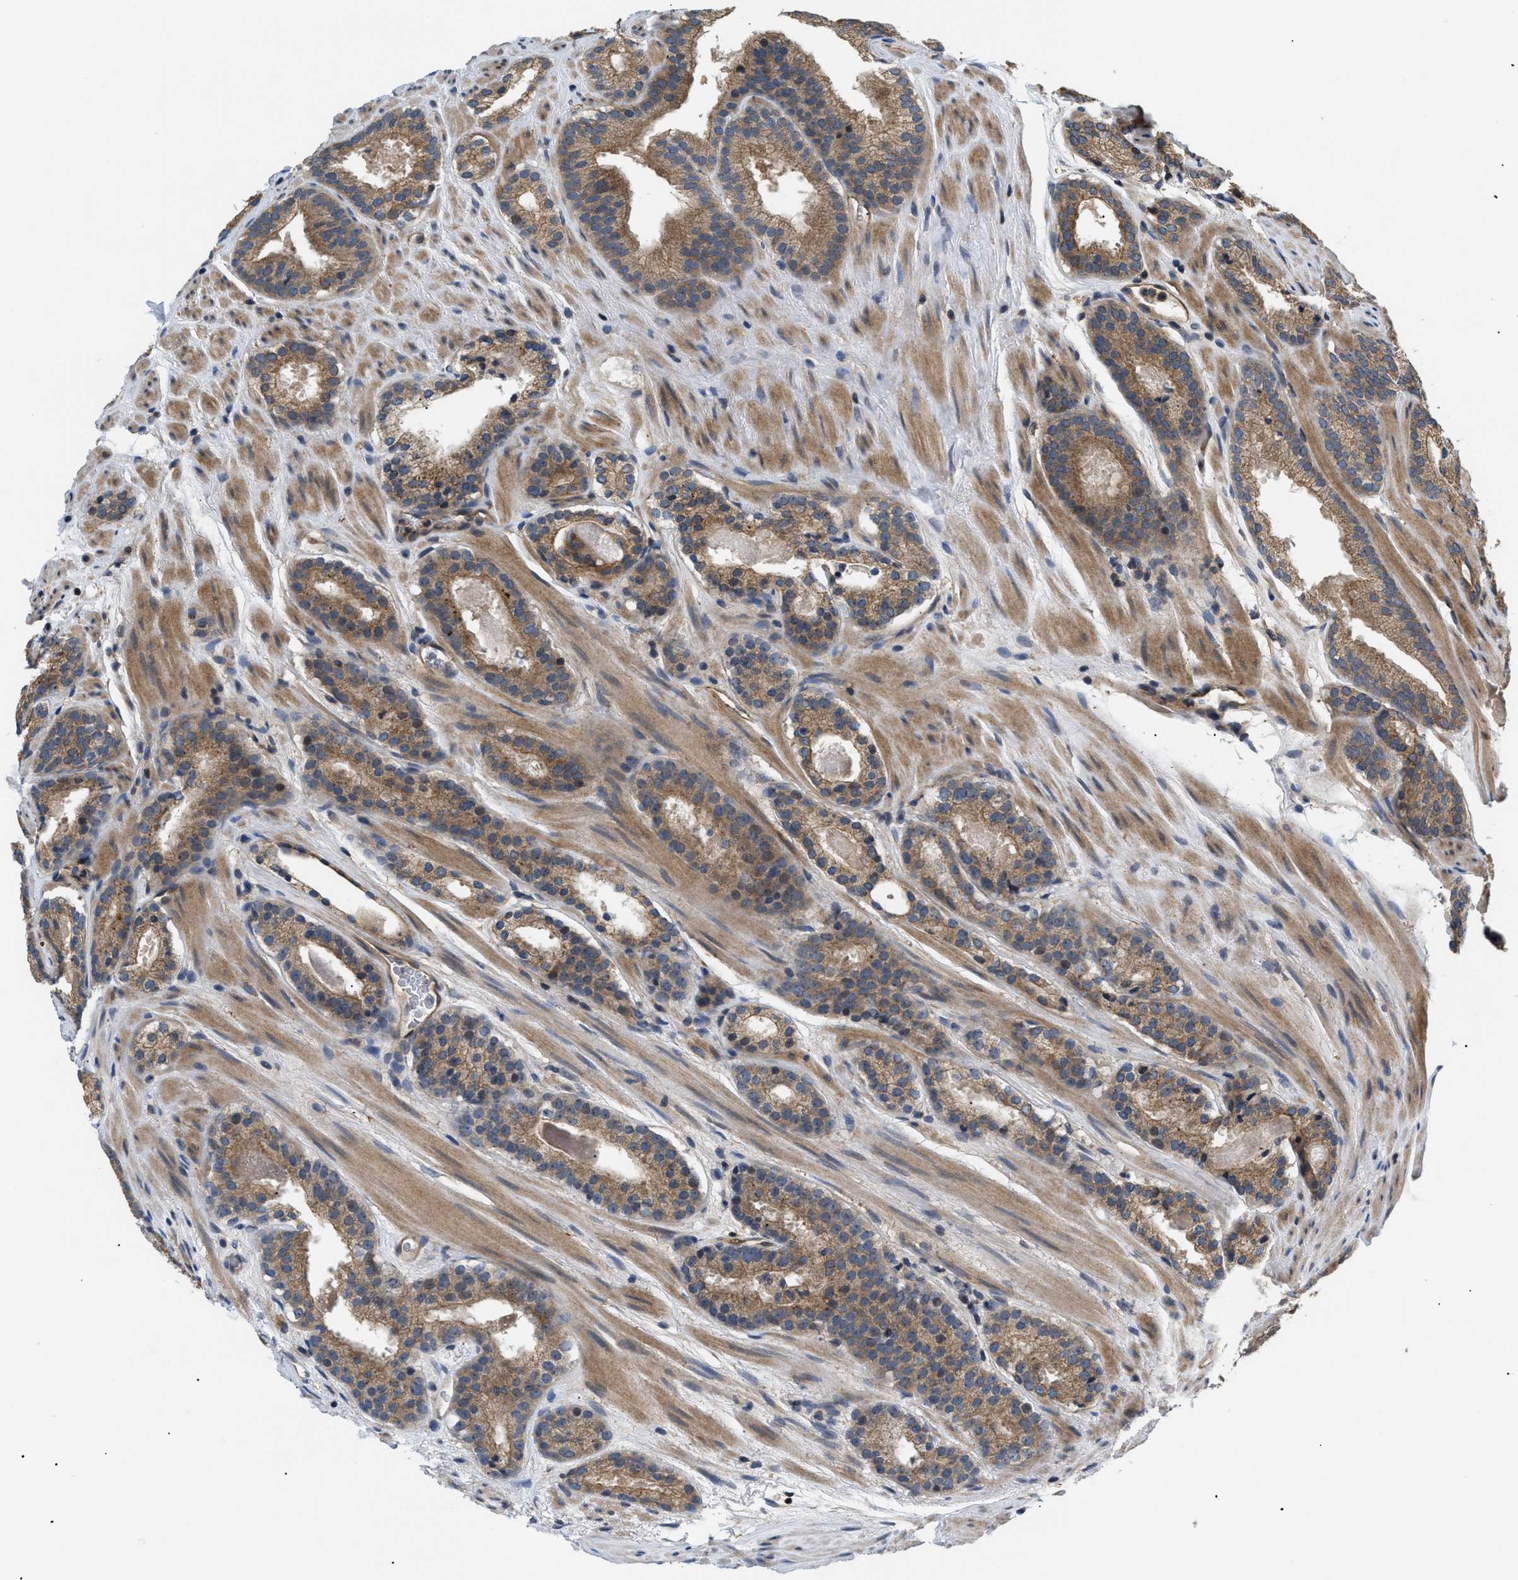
{"staining": {"intensity": "moderate", "quantity": ">75%", "location": "cytoplasmic/membranous"}, "tissue": "prostate cancer", "cell_type": "Tumor cells", "image_type": "cancer", "snomed": [{"axis": "morphology", "description": "Adenocarcinoma, Low grade"}, {"axis": "topography", "description": "Prostate"}], "caption": "Protein staining shows moderate cytoplasmic/membranous positivity in about >75% of tumor cells in low-grade adenocarcinoma (prostate).", "gene": "HMGCR", "patient": {"sex": "male", "age": 69}}